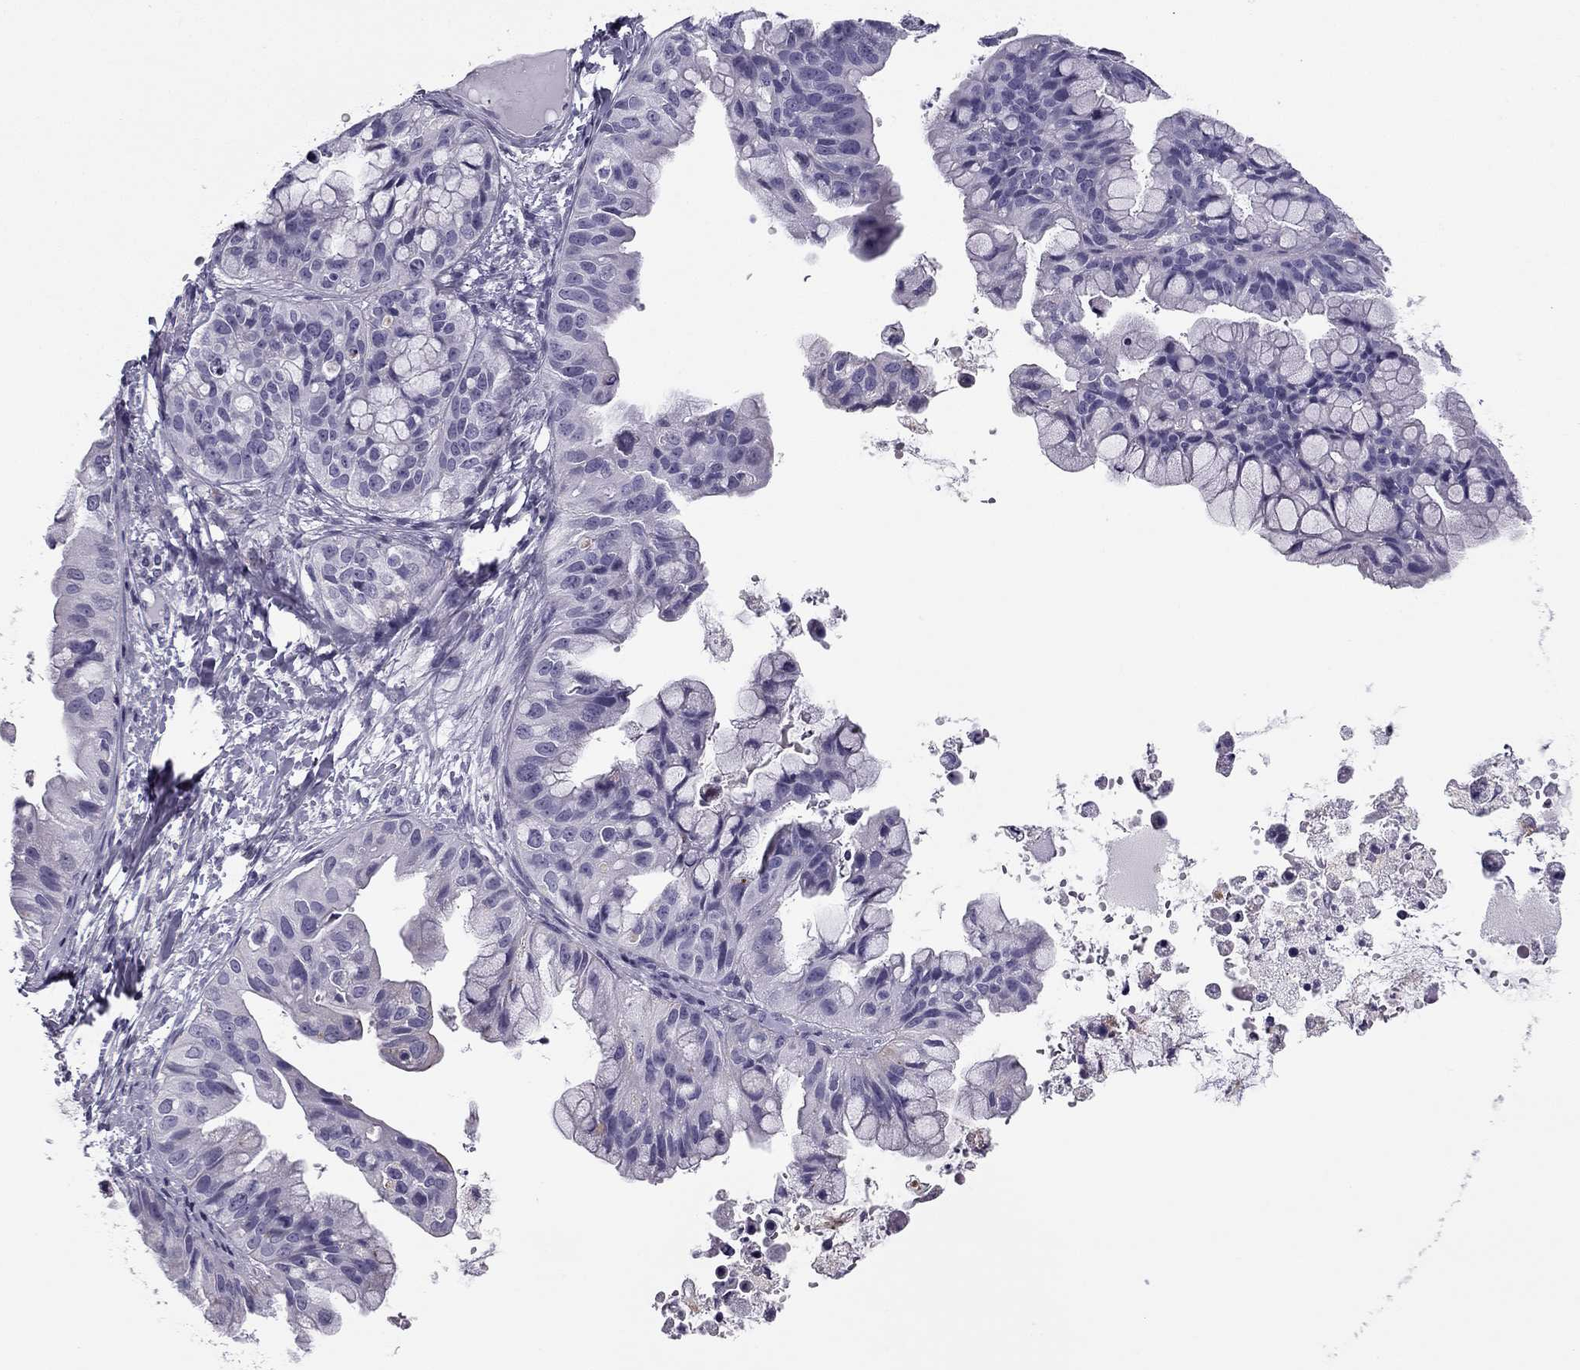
{"staining": {"intensity": "negative", "quantity": "none", "location": "none"}, "tissue": "ovarian cancer", "cell_type": "Tumor cells", "image_type": "cancer", "snomed": [{"axis": "morphology", "description": "Cystadenocarcinoma, mucinous, NOS"}, {"axis": "topography", "description": "Ovary"}], "caption": "There is no significant positivity in tumor cells of mucinous cystadenocarcinoma (ovarian).", "gene": "MC5R", "patient": {"sex": "female", "age": 76}}